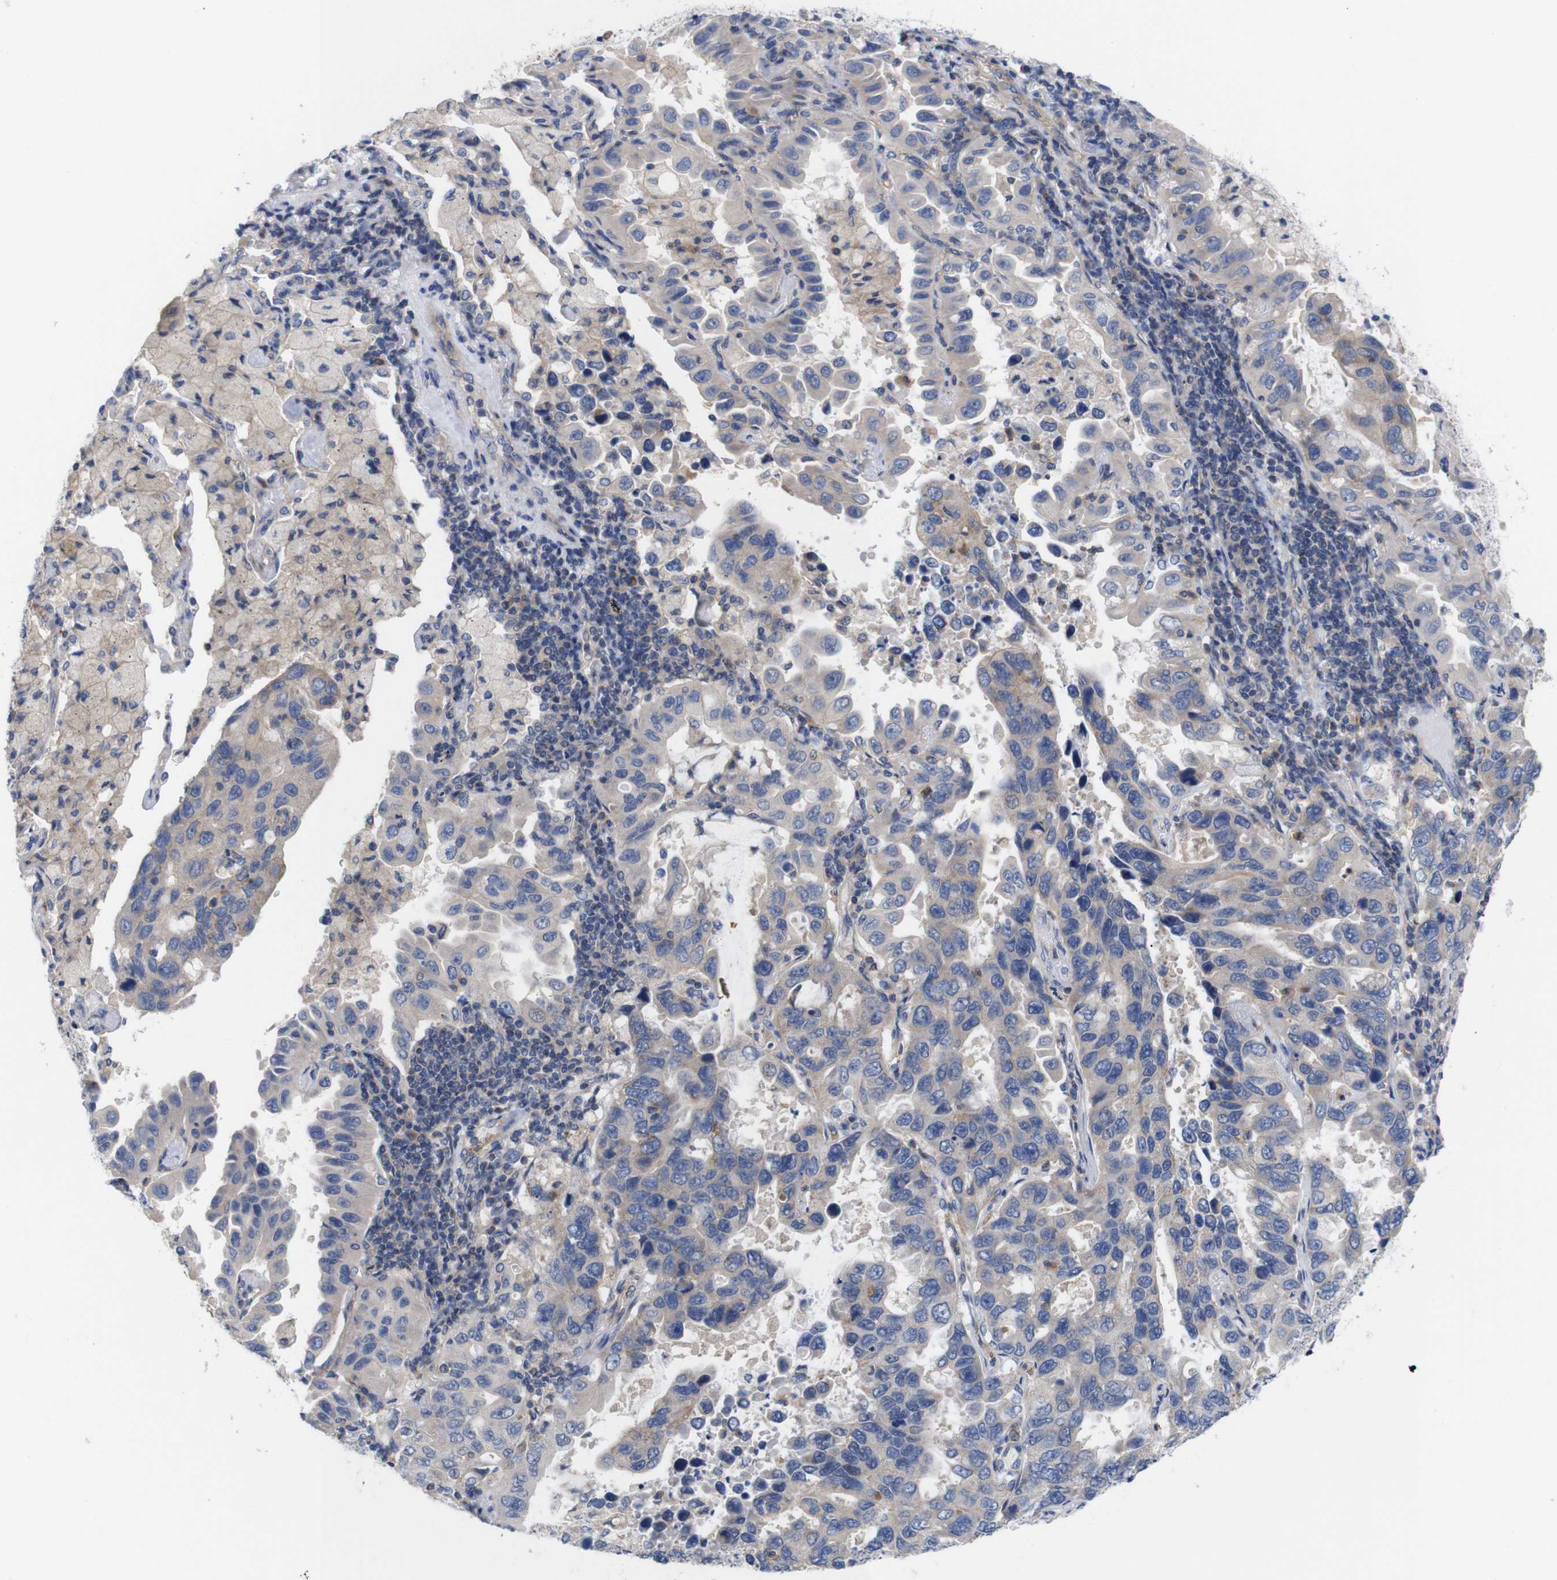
{"staining": {"intensity": "negative", "quantity": "none", "location": "none"}, "tissue": "lung cancer", "cell_type": "Tumor cells", "image_type": "cancer", "snomed": [{"axis": "morphology", "description": "Adenocarcinoma, NOS"}, {"axis": "topography", "description": "Lung"}], "caption": "Immunohistochemistry image of neoplastic tissue: human adenocarcinoma (lung) stained with DAB (3,3'-diaminobenzidine) displays no significant protein staining in tumor cells. The staining is performed using DAB (3,3'-diaminobenzidine) brown chromogen with nuclei counter-stained in using hematoxylin.", "gene": "USH1C", "patient": {"sex": "male", "age": 64}}